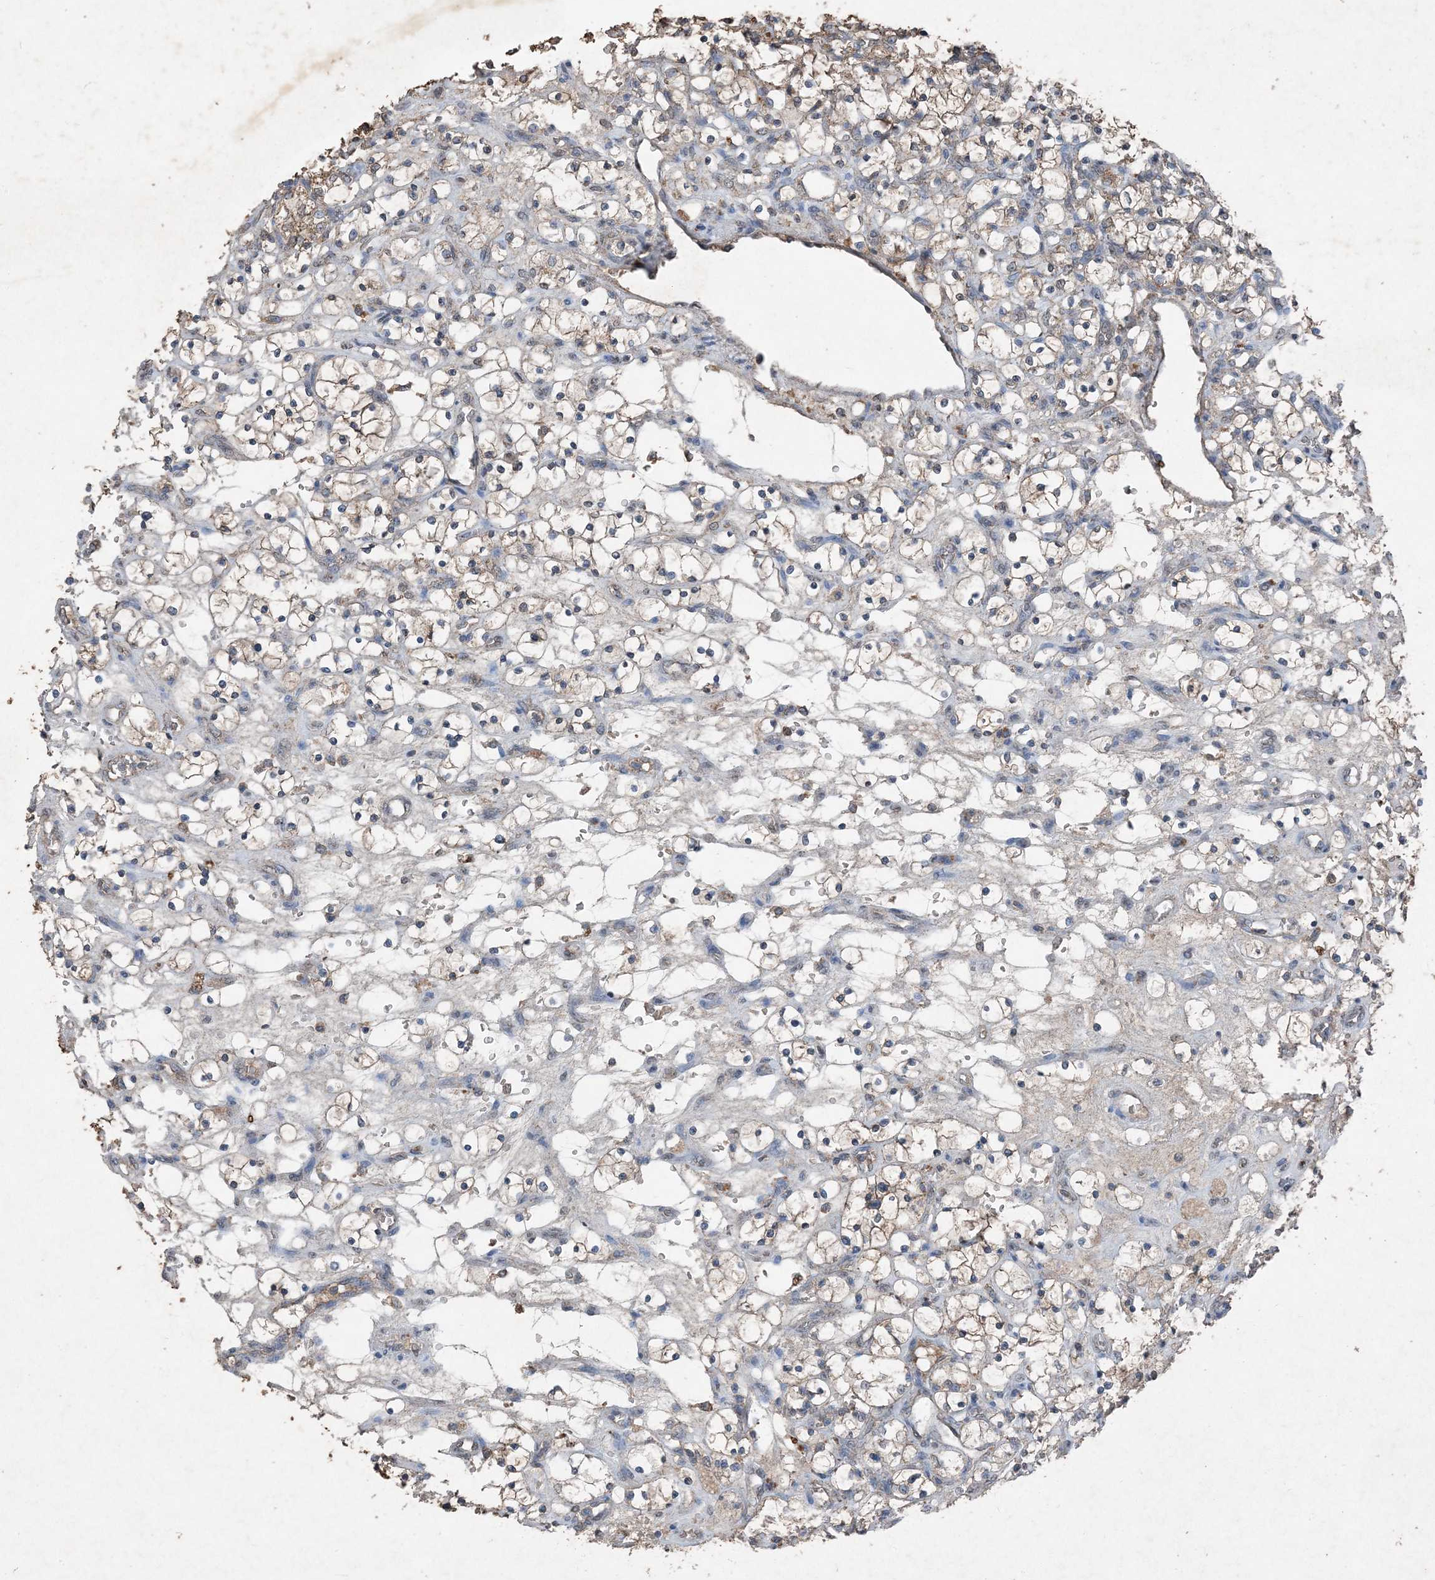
{"staining": {"intensity": "negative", "quantity": "none", "location": "none"}, "tissue": "renal cancer", "cell_type": "Tumor cells", "image_type": "cancer", "snomed": [{"axis": "morphology", "description": "Adenocarcinoma, NOS"}, {"axis": "topography", "description": "Kidney"}], "caption": "Immunohistochemical staining of adenocarcinoma (renal) exhibits no significant expression in tumor cells.", "gene": "FCN3", "patient": {"sex": "female", "age": 69}}